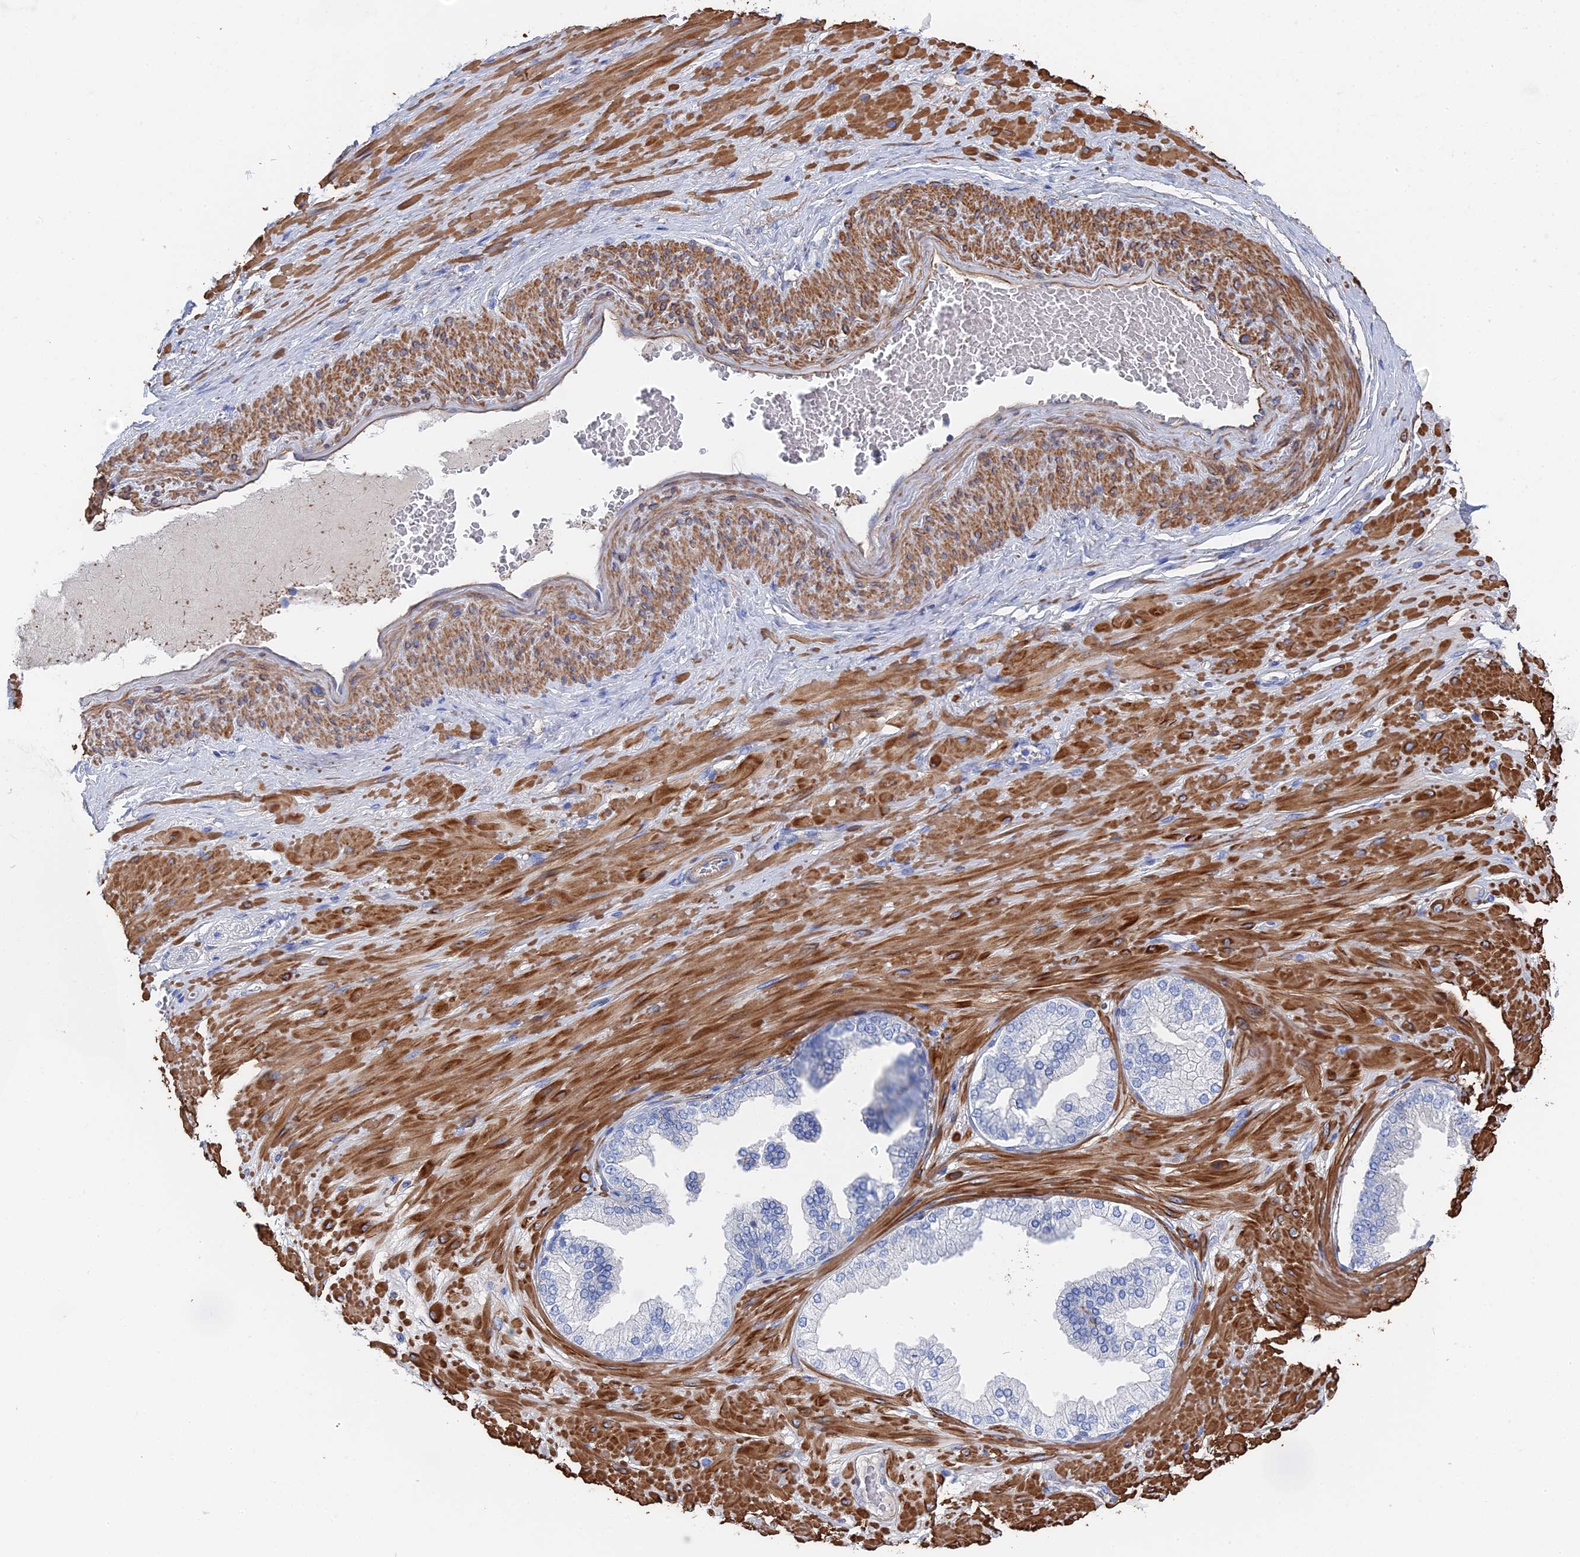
{"staining": {"intensity": "negative", "quantity": "none", "location": "none"}, "tissue": "adipose tissue", "cell_type": "Adipocytes", "image_type": "normal", "snomed": [{"axis": "morphology", "description": "Normal tissue, NOS"}, {"axis": "morphology", "description": "Adenocarcinoma, Low grade"}, {"axis": "topography", "description": "Prostate"}, {"axis": "topography", "description": "Peripheral nerve tissue"}], "caption": "Adipocytes show no significant protein staining in benign adipose tissue.", "gene": "STRA6", "patient": {"sex": "male", "age": 63}}